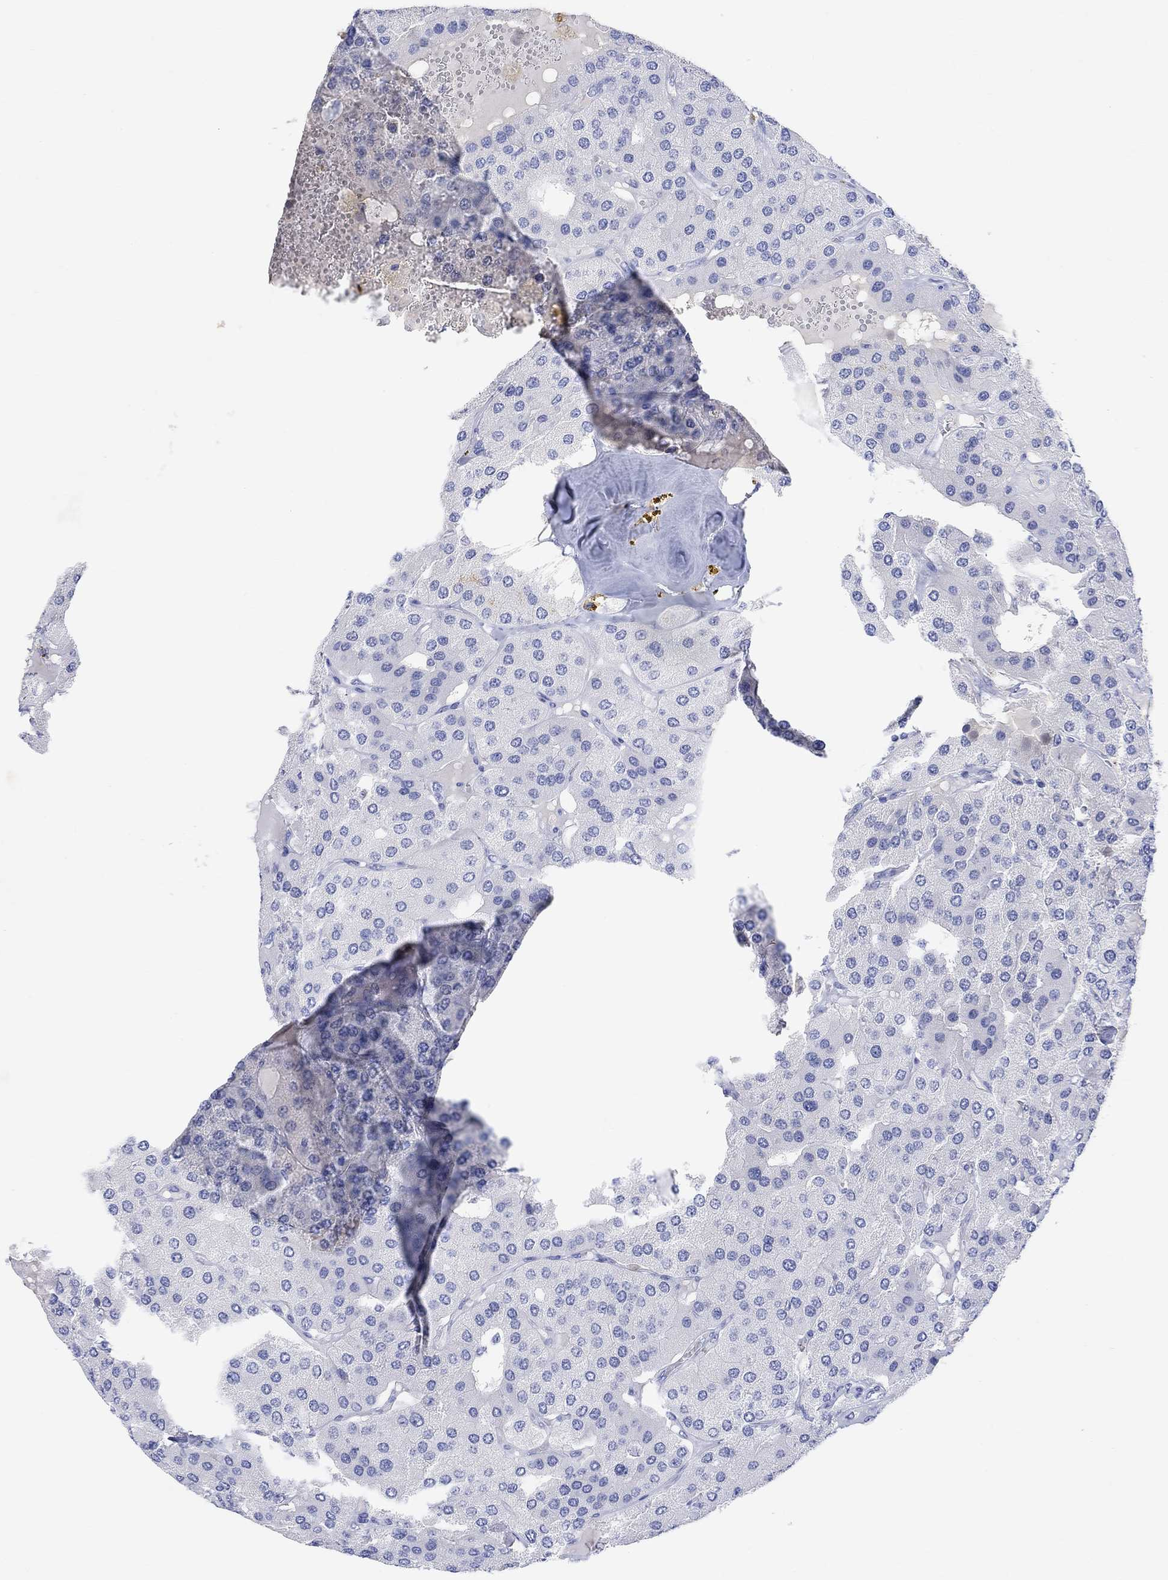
{"staining": {"intensity": "negative", "quantity": "none", "location": "none"}, "tissue": "parathyroid gland", "cell_type": "Glandular cells", "image_type": "normal", "snomed": [{"axis": "morphology", "description": "Normal tissue, NOS"}, {"axis": "morphology", "description": "Adenoma, NOS"}, {"axis": "topography", "description": "Parathyroid gland"}], "caption": "Parathyroid gland was stained to show a protein in brown. There is no significant positivity in glandular cells. The staining is performed using DAB (3,3'-diaminobenzidine) brown chromogen with nuclei counter-stained in using hematoxylin.", "gene": "TYR", "patient": {"sex": "female", "age": 86}}